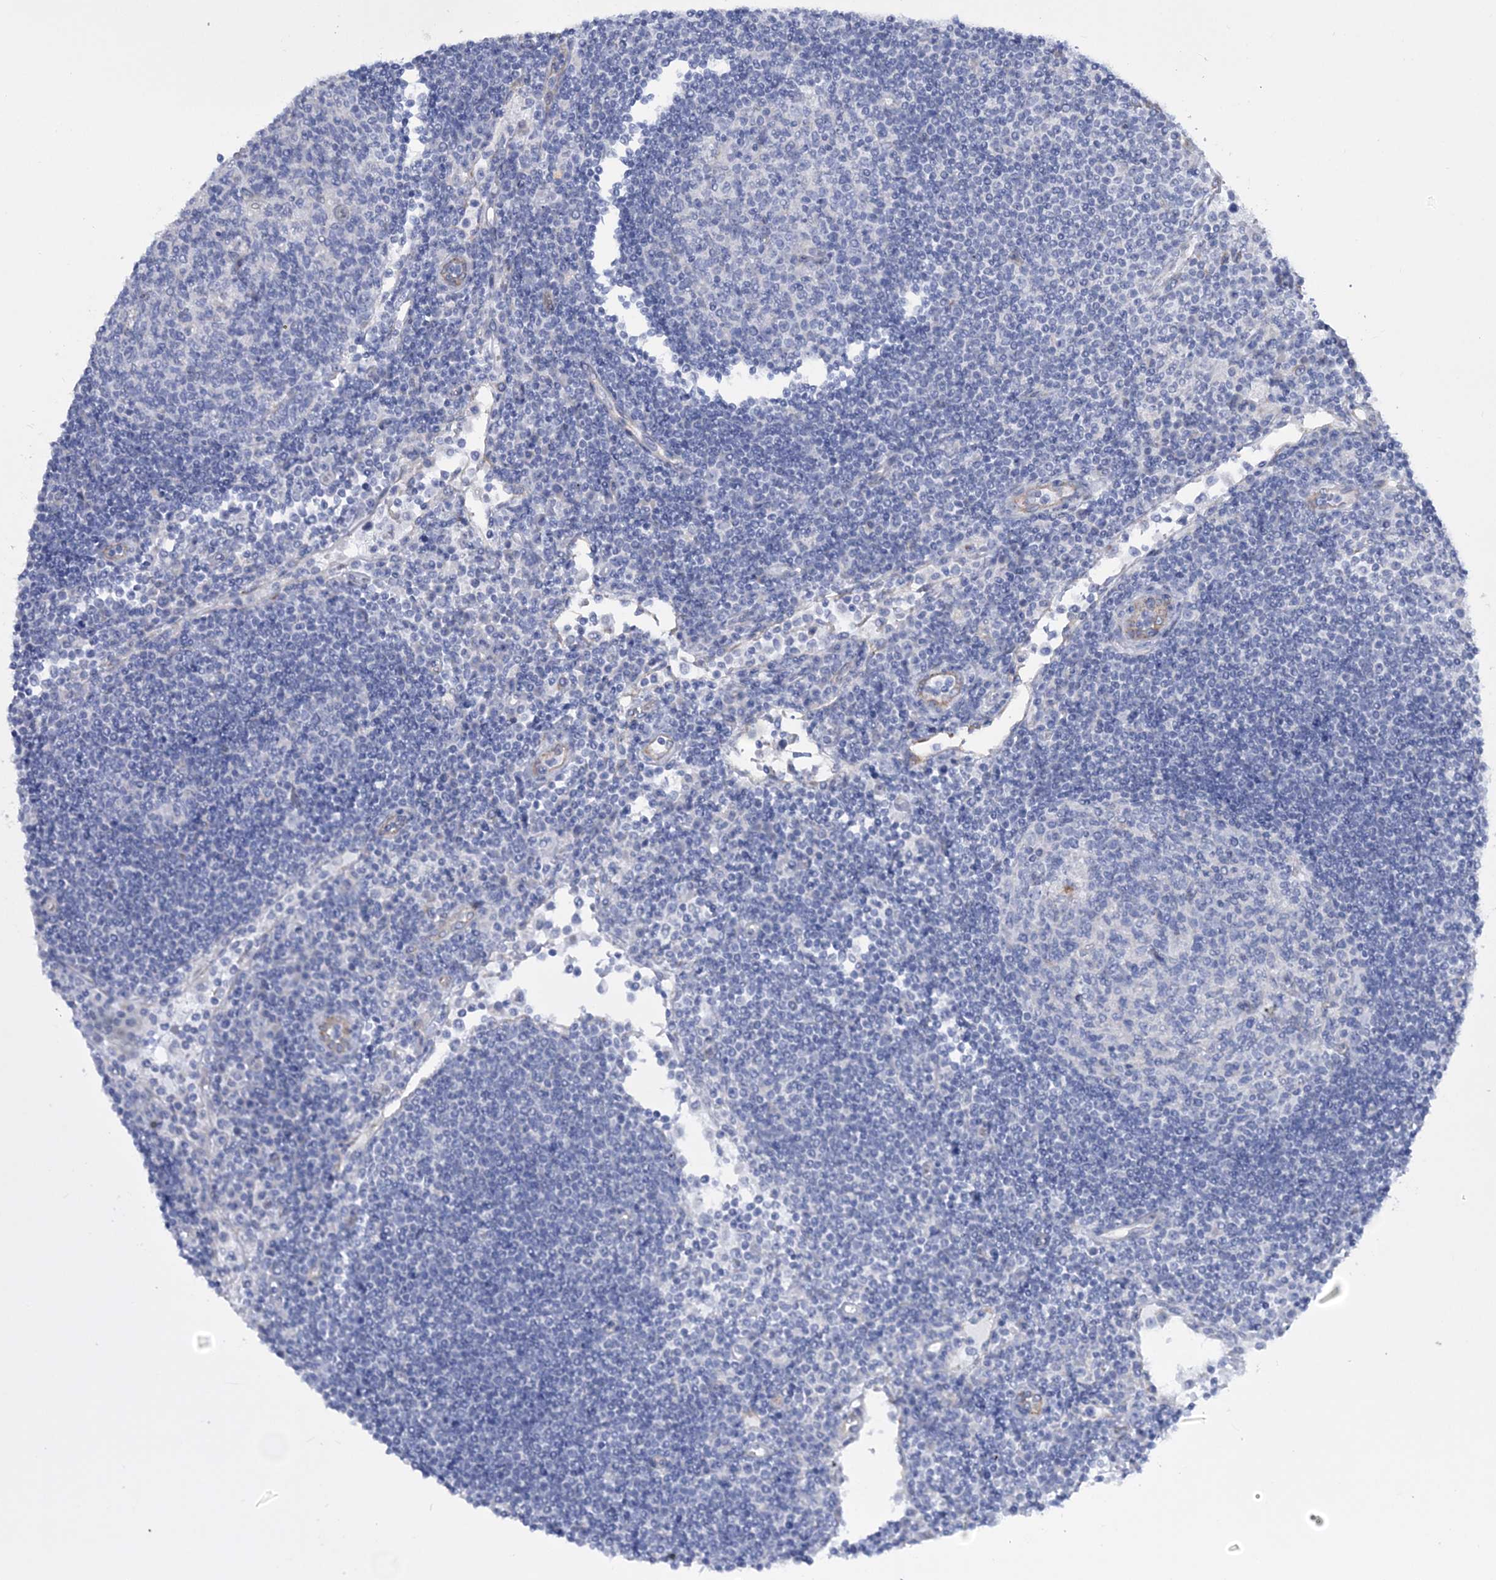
{"staining": {"intensity": "negative", "quantity": "none", "location": "none"}, "tissue": "lymph node", "cell_type": "Germinal center cells", "image_type": "normal", "snomed": [{"axis": "morphology", "description": "Normal tissue, NOS"}, {"axis": "topography", "description": "Lymph node"}], "caption": "Unremarkable lymph node was stained to show a protein in brown. There is no significant staining in germinal center cells.", "gene": "RAB11FIP5", "patient": {"sex": "female", "age": 53}}